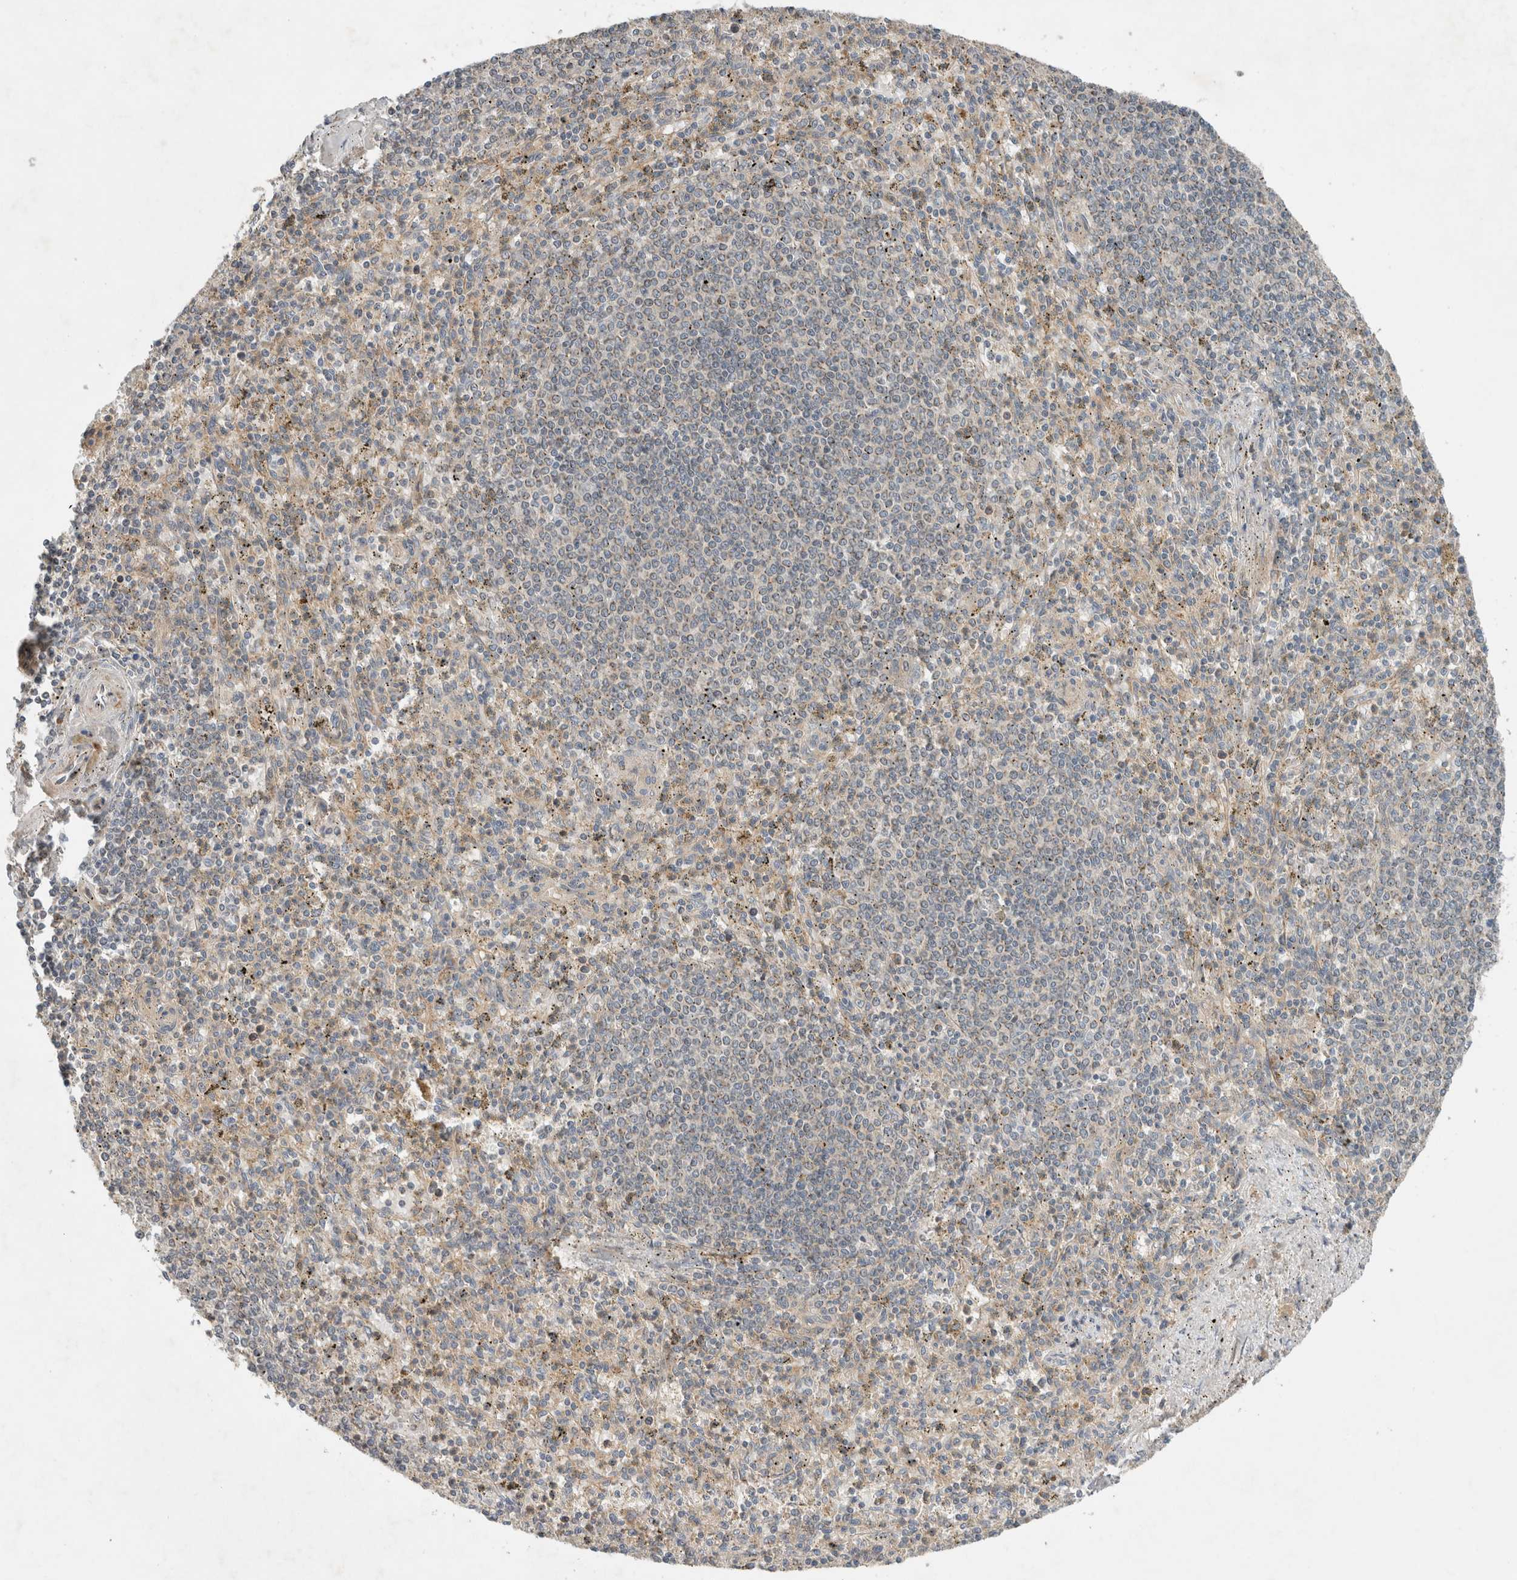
{"staining": {"intensity": "weak", "quantity": "<25%", "location": "cytoplasmic/membranous"}, "tissue": "spleen", "cell_type": "Cells in red pulp", "image_type": "normal", "snomed": [{"axis": "morphology", "description": "Normal tissue, NOS"}, {"axis": "topography", "description": "Spleen"}], "caption": "The micrograph displays no staining of cells in red pulp in benign spleen.", "gene": "ARMC9", "patient": {"sex": "male", "age": 72}}